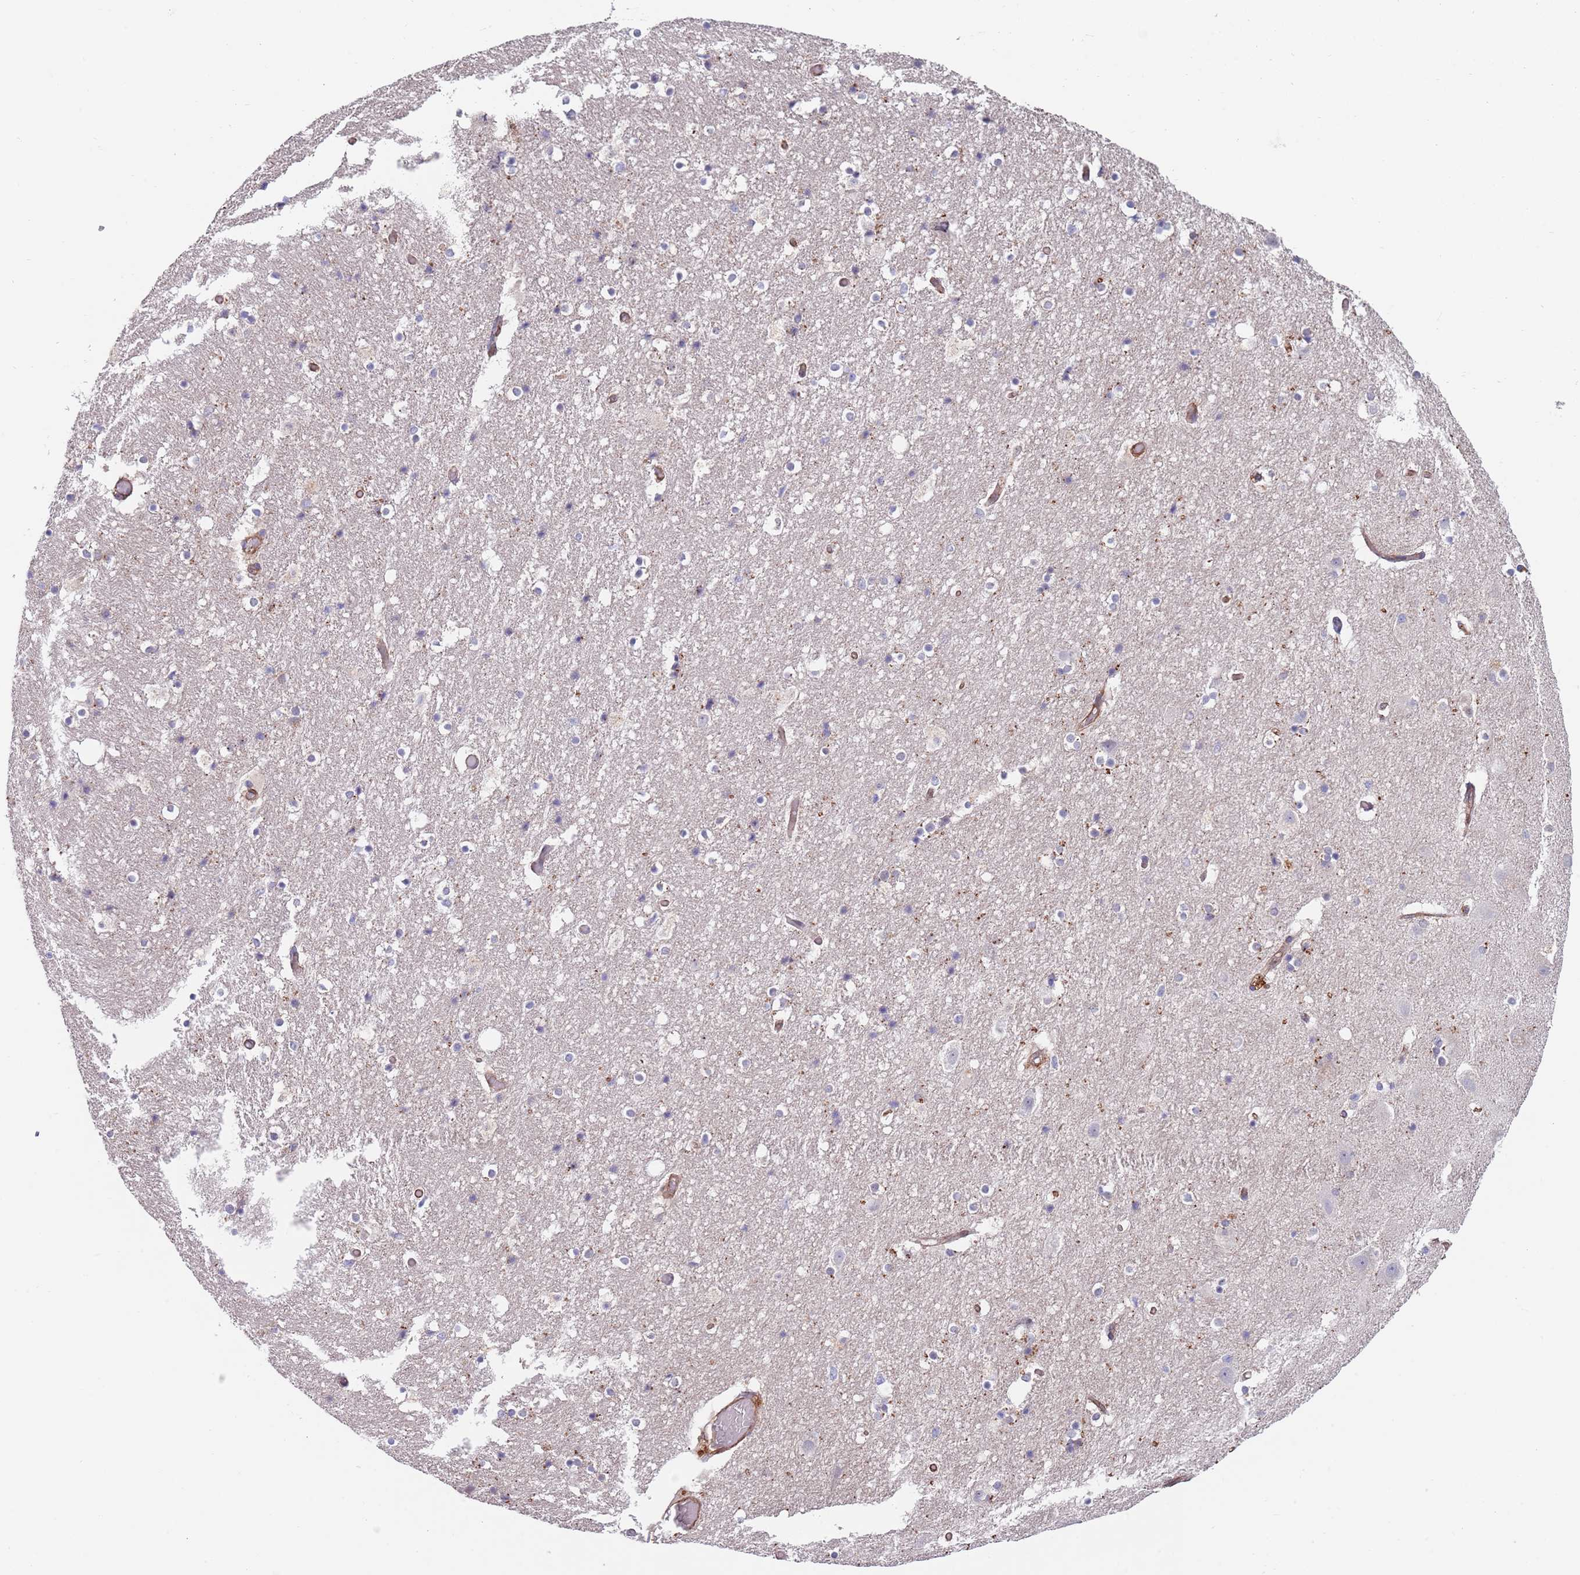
{"staining": {"intensity": "negative", "quantity": "none", "location": "none"}, "tissue": "hippocampus", "cell_type": "Glial cells", "image_type": "normal", "snomed": [{"axis": "morphology", "description": "Normal tissue, NOS"}, {"axis": "topography", "description": "Hippocampus"}], "caption": "Immunohistochemical staining of benign human hippocampus shows no significant positivity in glial cells.", "gene": "BPNT1", "patient": {"sex": "female", "age": 52}}